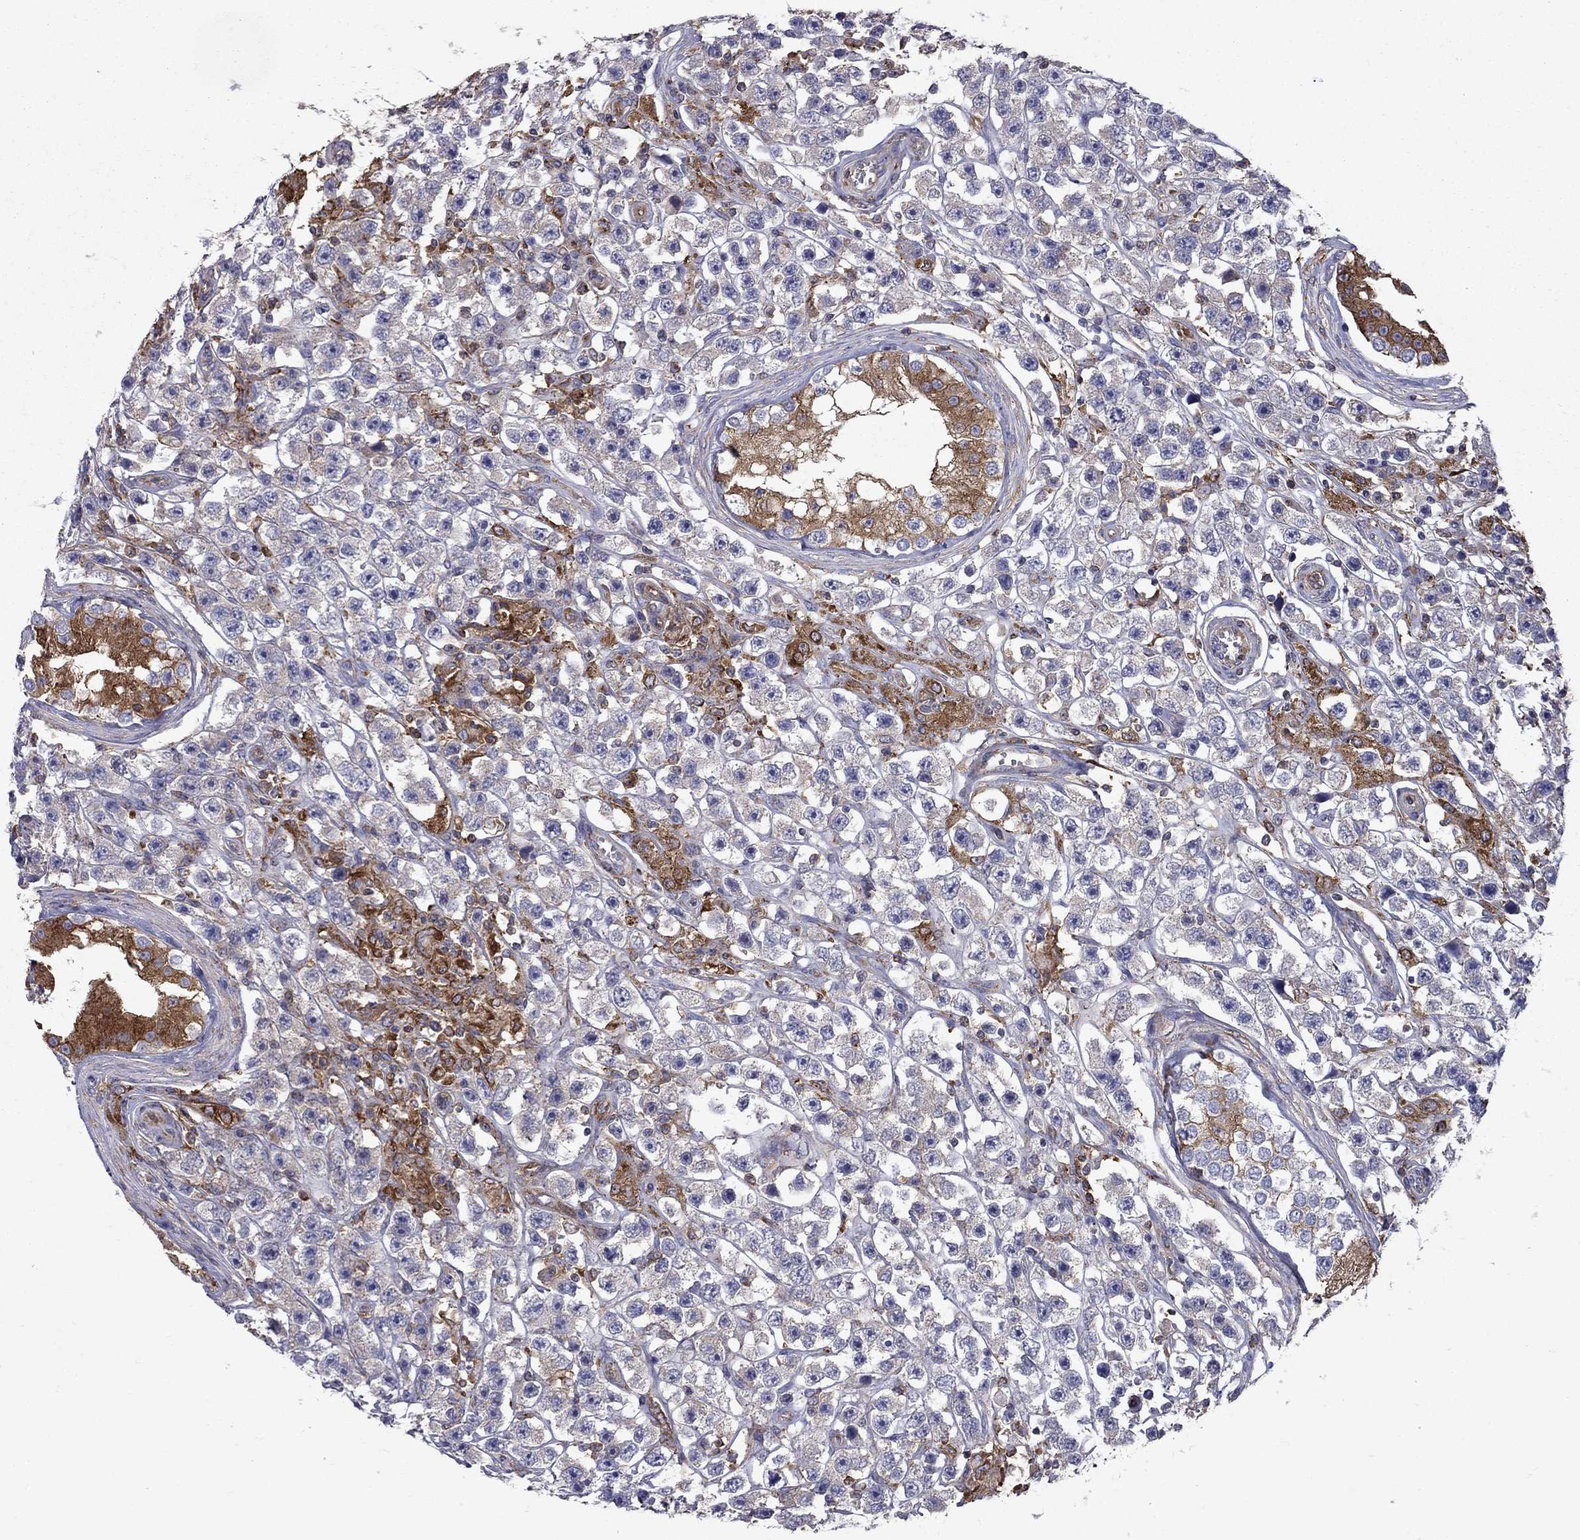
{"staining": {"intensity": "negative", "quantity": "none", "location": "none"}, "tissue": "testis cancer", "cell_type": "Tumor cells", "image_type": "cancer", "snomed": [{"axis": "morphology", "description": "Seminoma, NOS"}, {"axis": "topography", "description": "Testis"}], "caption": "This histopathology image is of testis seminoma stained with IHC to label a protein in brown with the nuclei are counter-stained blue. There is no expression in tumor cells. (Brightfield microscopy of DAB immunohistochemistry (IHC) at high magnification).", "gene": "EIF4E3", "patient": {"sex": "male", "age": 45}}